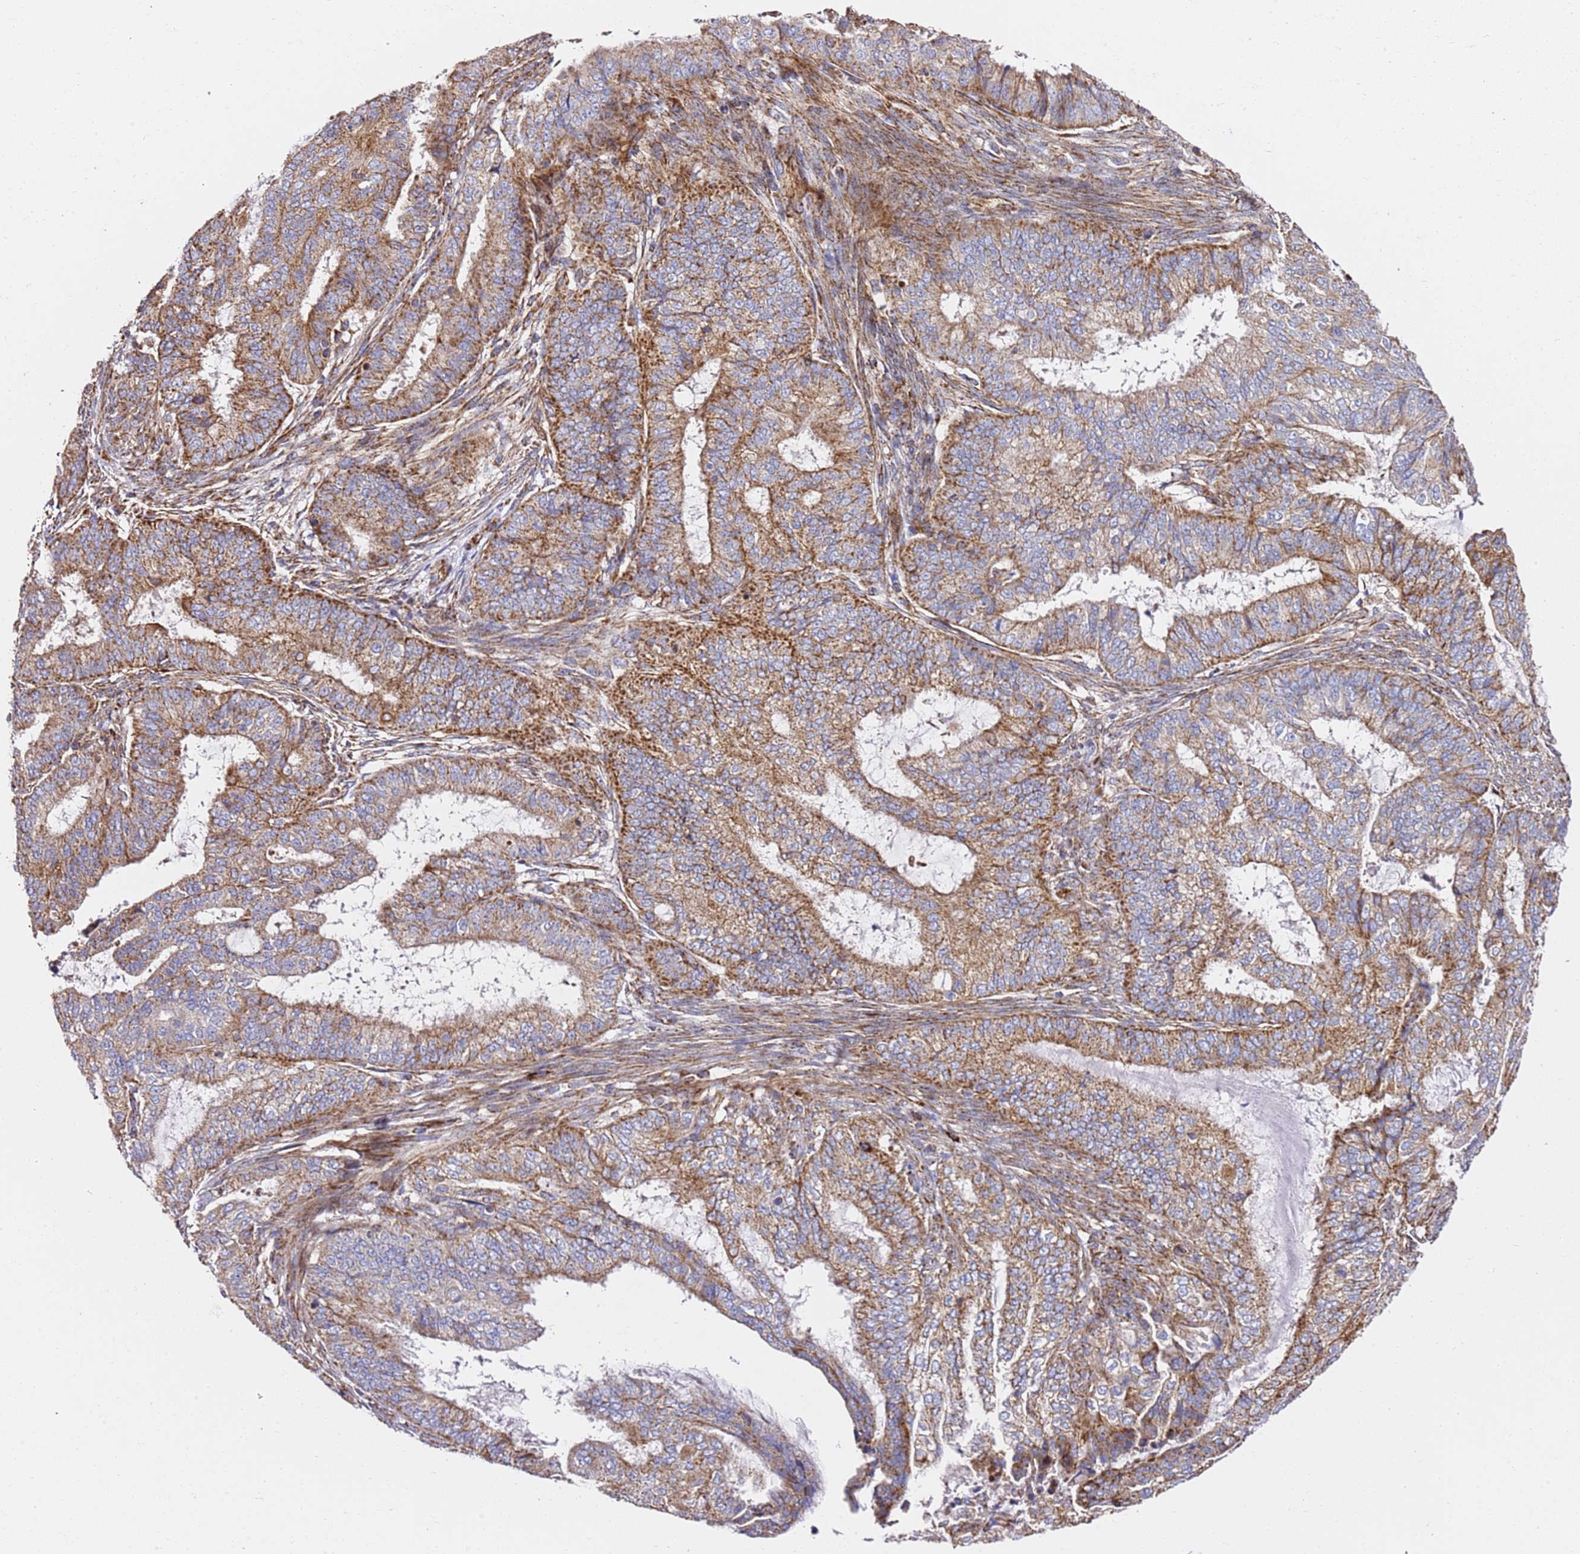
{"staining": {"intensity": "moderate", "quantity": ">75%", "location": "cytoplasmic/membranous"}, "tissue": "endometrial cancer", "cell_type": "Tumor cells", "image_type": "cancer", "snomed": [{"axis": "morphology", "description": "Adenocarcinoma, NOS"}, {"axis": "topography", "description": "Endometrium"}], "caption": "Immunohistochemical staining of endometrial cancer (adenocarcinoma) displays moderate cytoplasmic/membranous protein staining in approximately >75% of tumor cells. (DAB IHC, brown staining for protein, blue staining for nuclei).", "gene": "NDUFA3", "patient": {"sex": "female", "age": 51}}